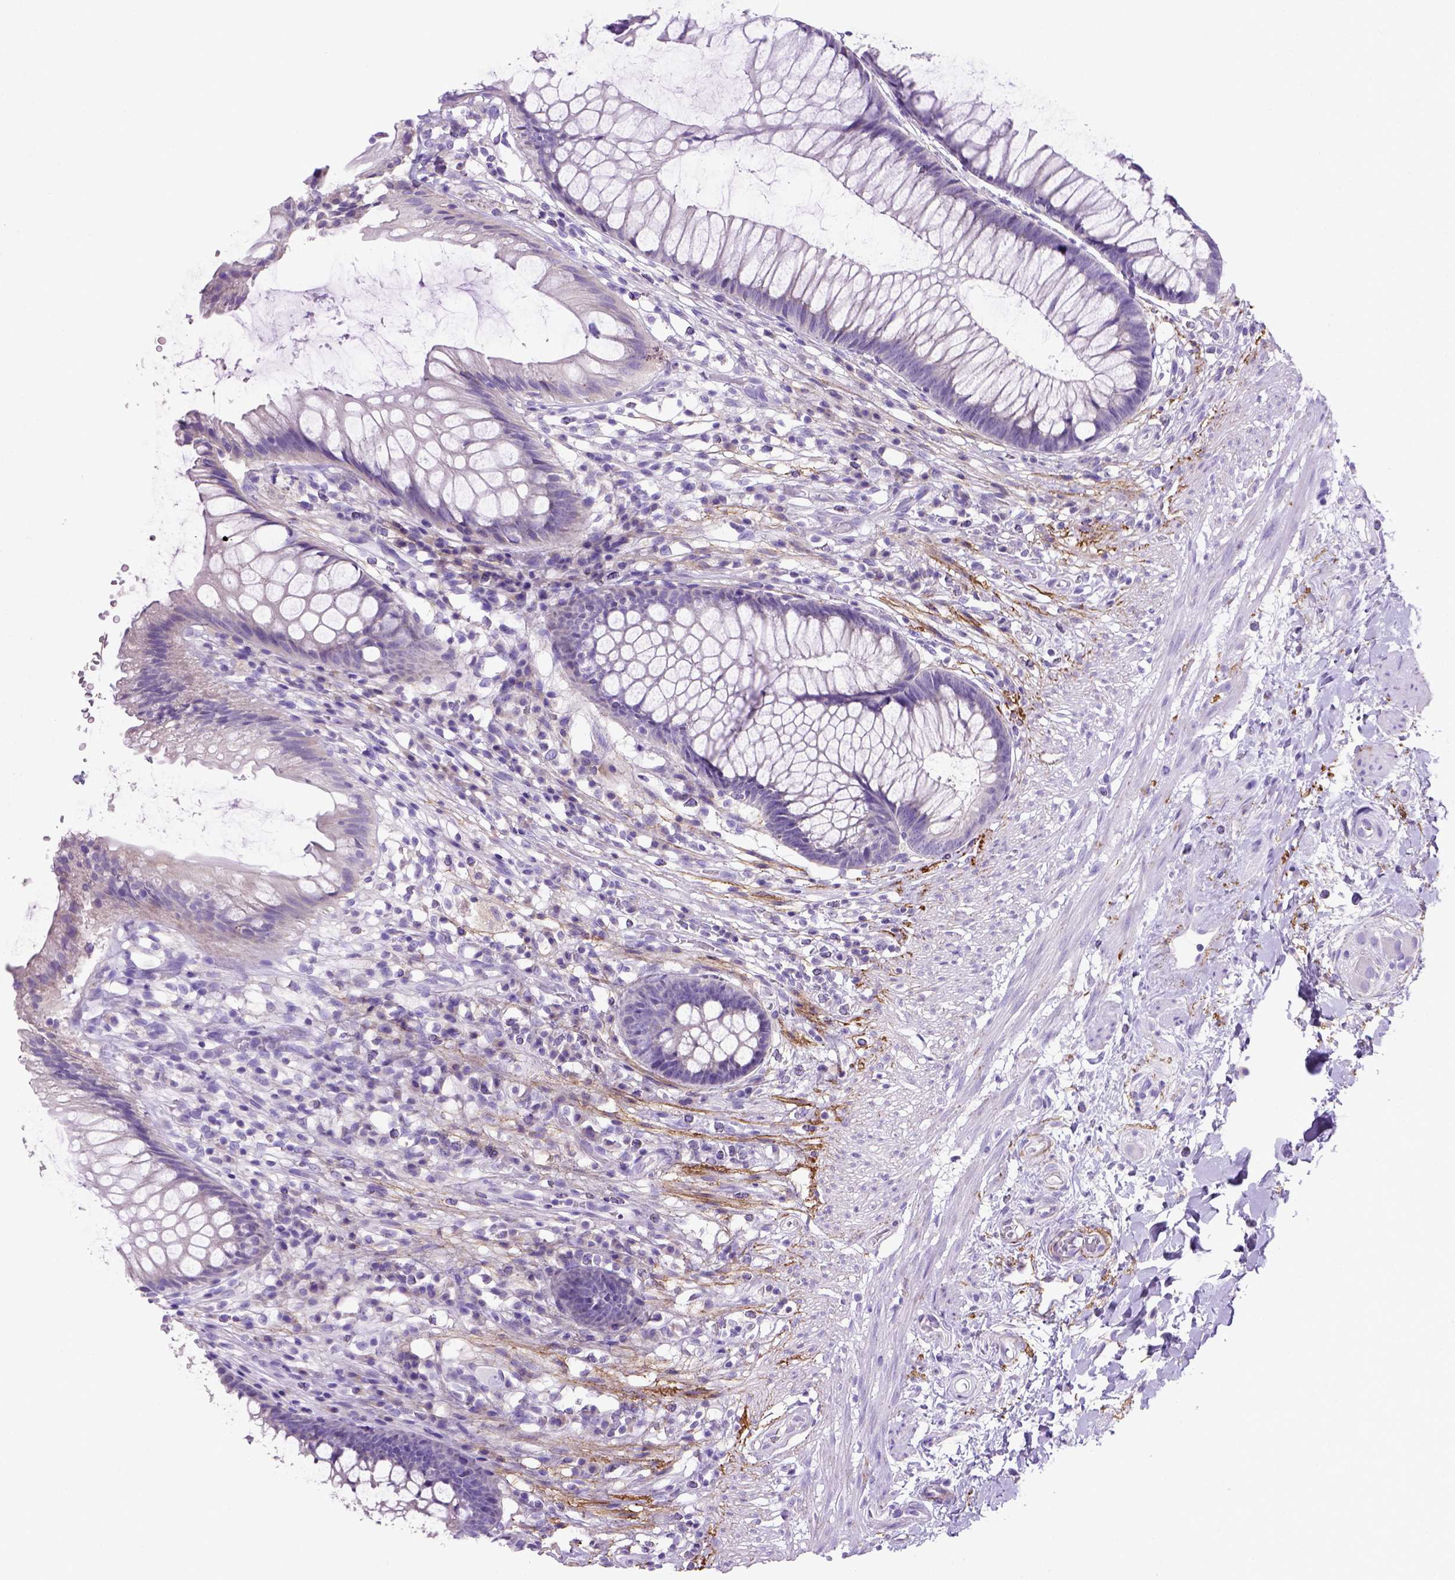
{"staining": {"intensity": "negative", "quantity": "none", "location": "none"}, "tissue": "rectum", "cell_type": "Glandular cells", "image_type": "normal", "snomed": [{"axis": "morphology", "description": "Normal tissue, NOS"}, {"axis": "topography", "description": "Smooth muscle"}, {"axis": "topography", "description": "Rectum"}], "caption": "Human rectum stained for a protein using IHC exhibits no positivity in glandular cells.", "gene": "SIRPD", "patient": {"sex": "male", "age": 53}}